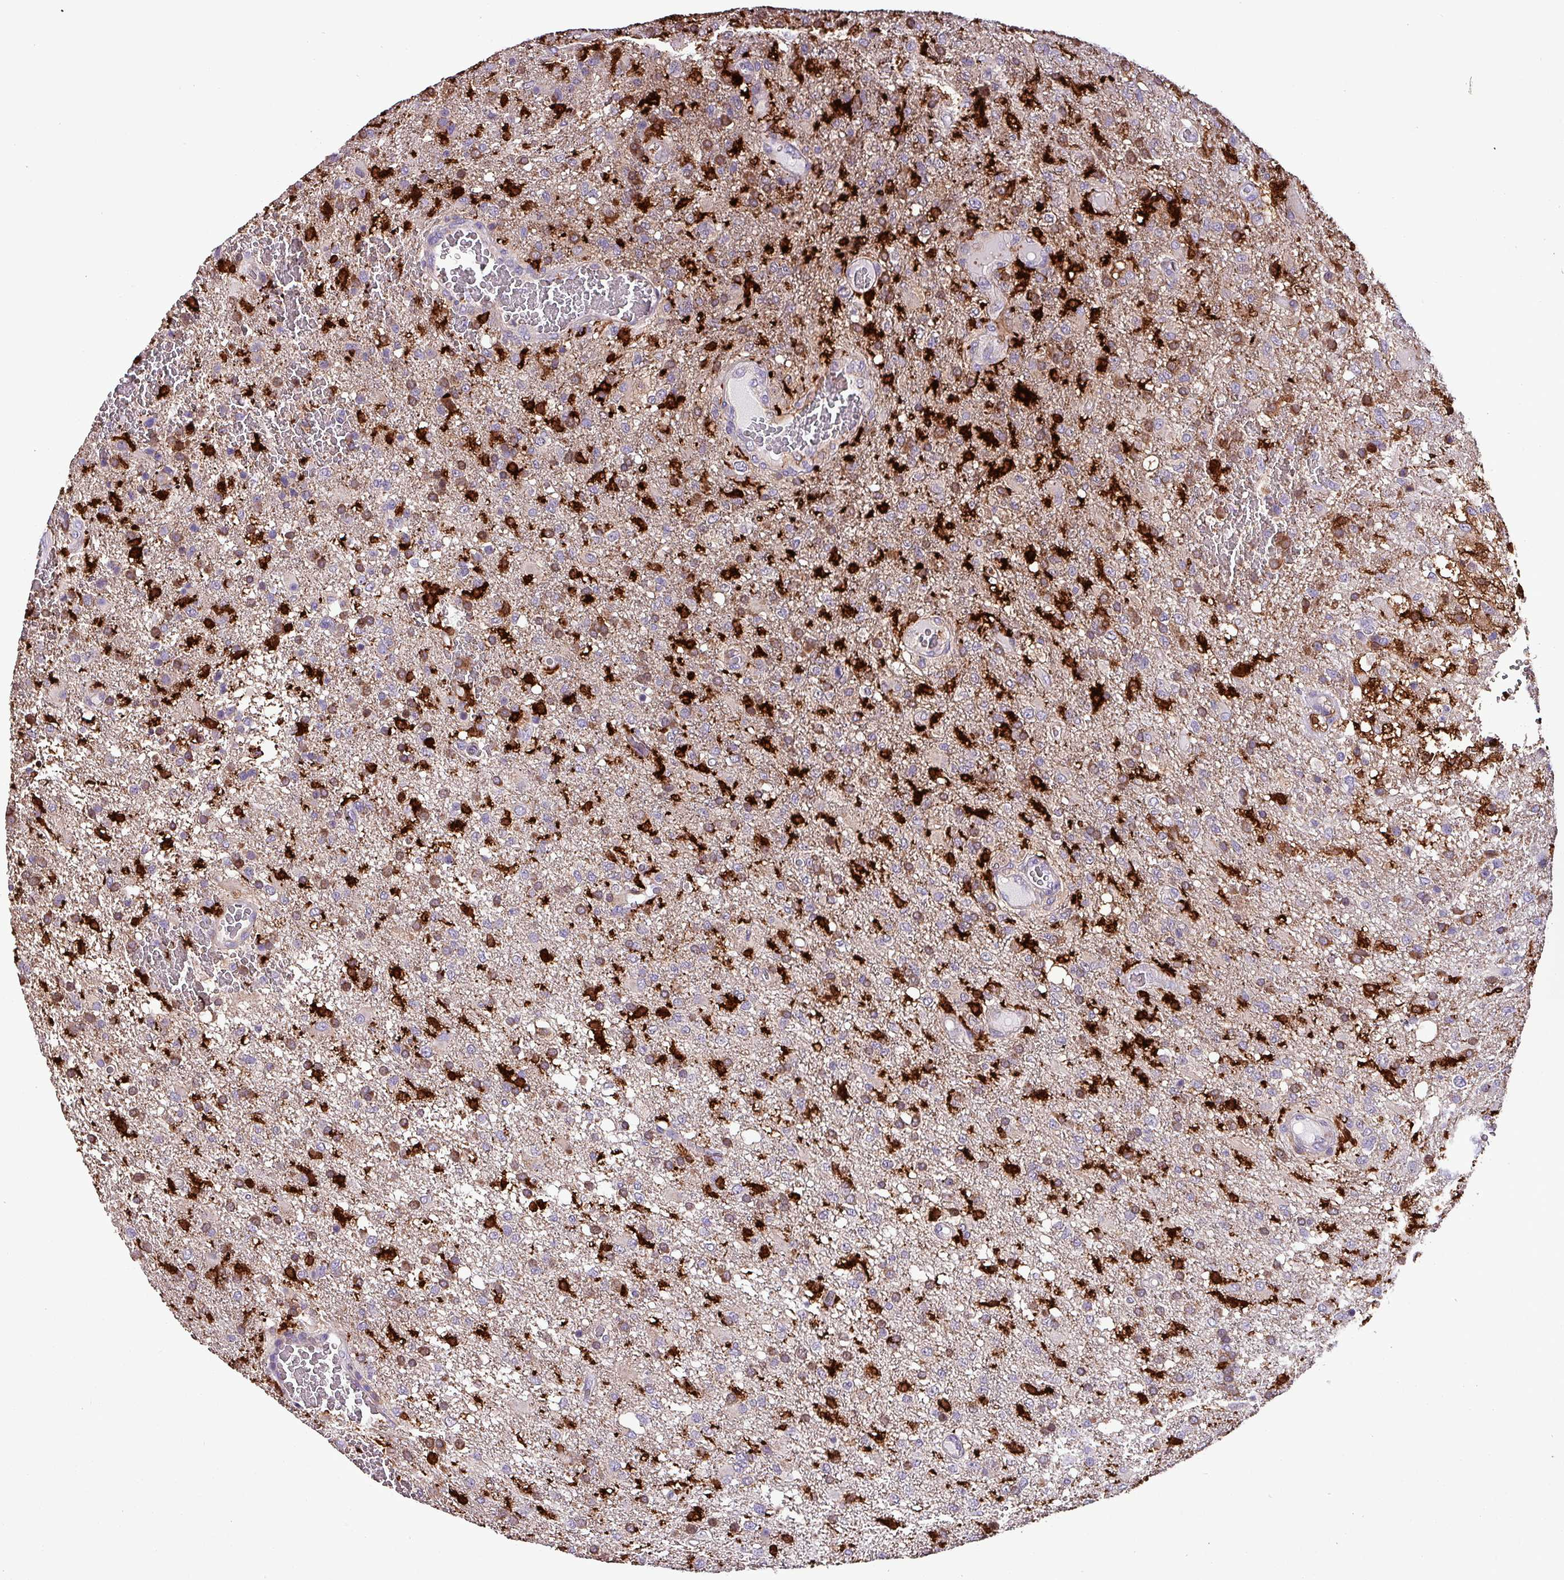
{"staining": {"intensity": "moderate", "quantity": "<25%", "location": "cytoplasmic/membranous"}, "tissue": "glioma", "cell_type": "Tumor cells", "image_type": "cancer", "snomed": [{"axis": "morphology", "description": "Glioma, malignant, High grade"}, {"axis": "topography", "description": "Brain"}], "caption": "IHC (DAB) staining of glioma shows moderate cytoplasmic/membranous protein positivity in about <25% of tumor cells. (DAB = brown stain, brightfield microscopy at high magnification).", "gene": "SCIN", "patient": {"sex": "female", "age": 74}}